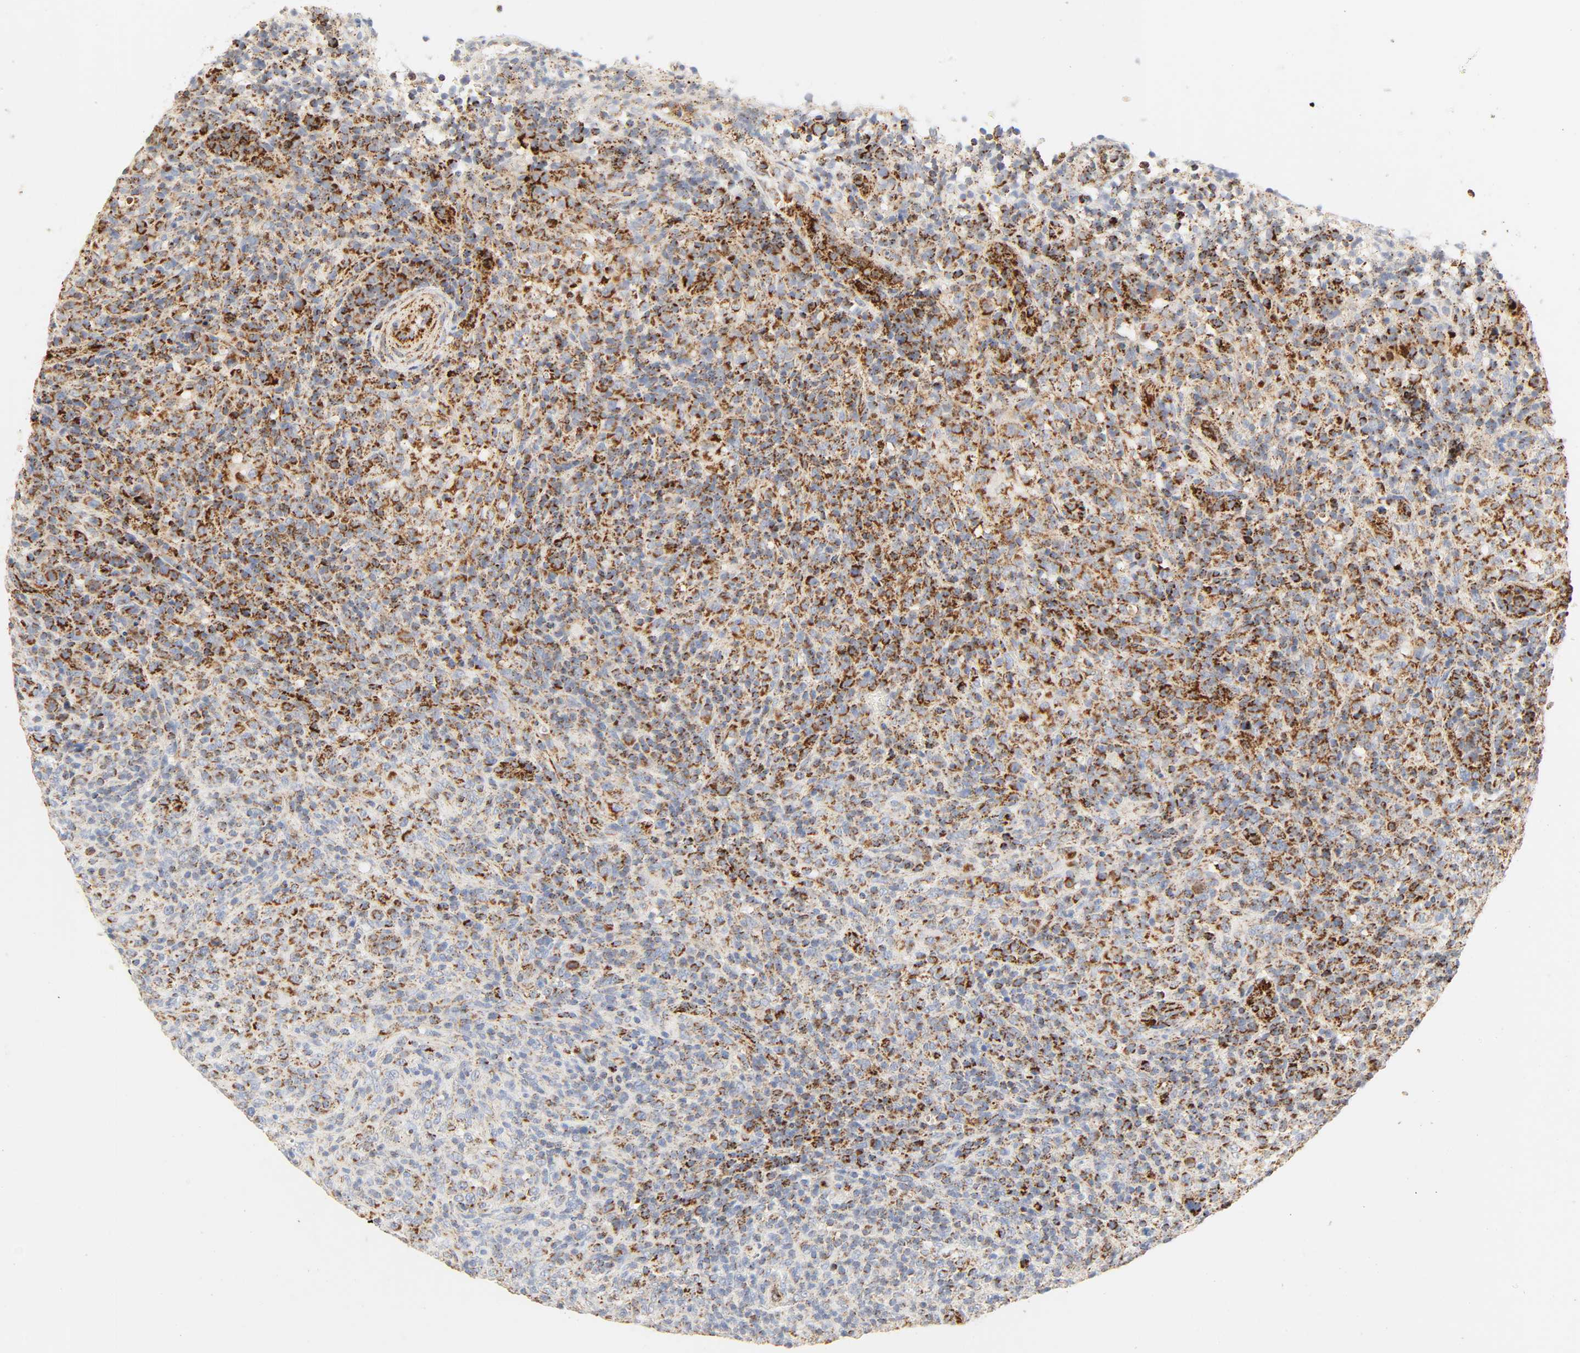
{"staining": {"intensity": "moderate", "quantity": ">75%", "location": "cytoplasmic/membranous"}, "tissue": "lymphoma", "cell_type": "Tumor cells", "image_type": "cancer", "snomed": [{"axis": "morphology", "description": "Malignant lymphoma, non-Hodgkin's type, High grade"}, {"axis": "topography", "description": "Lymph node"}], "caption": "Tumor cells reveal moderate cytoplasmic/membranous positivity in about >75% of cells in lymphoma.", "gene": "ACAT1", "patient": {"sex": "female", "age": 76}}